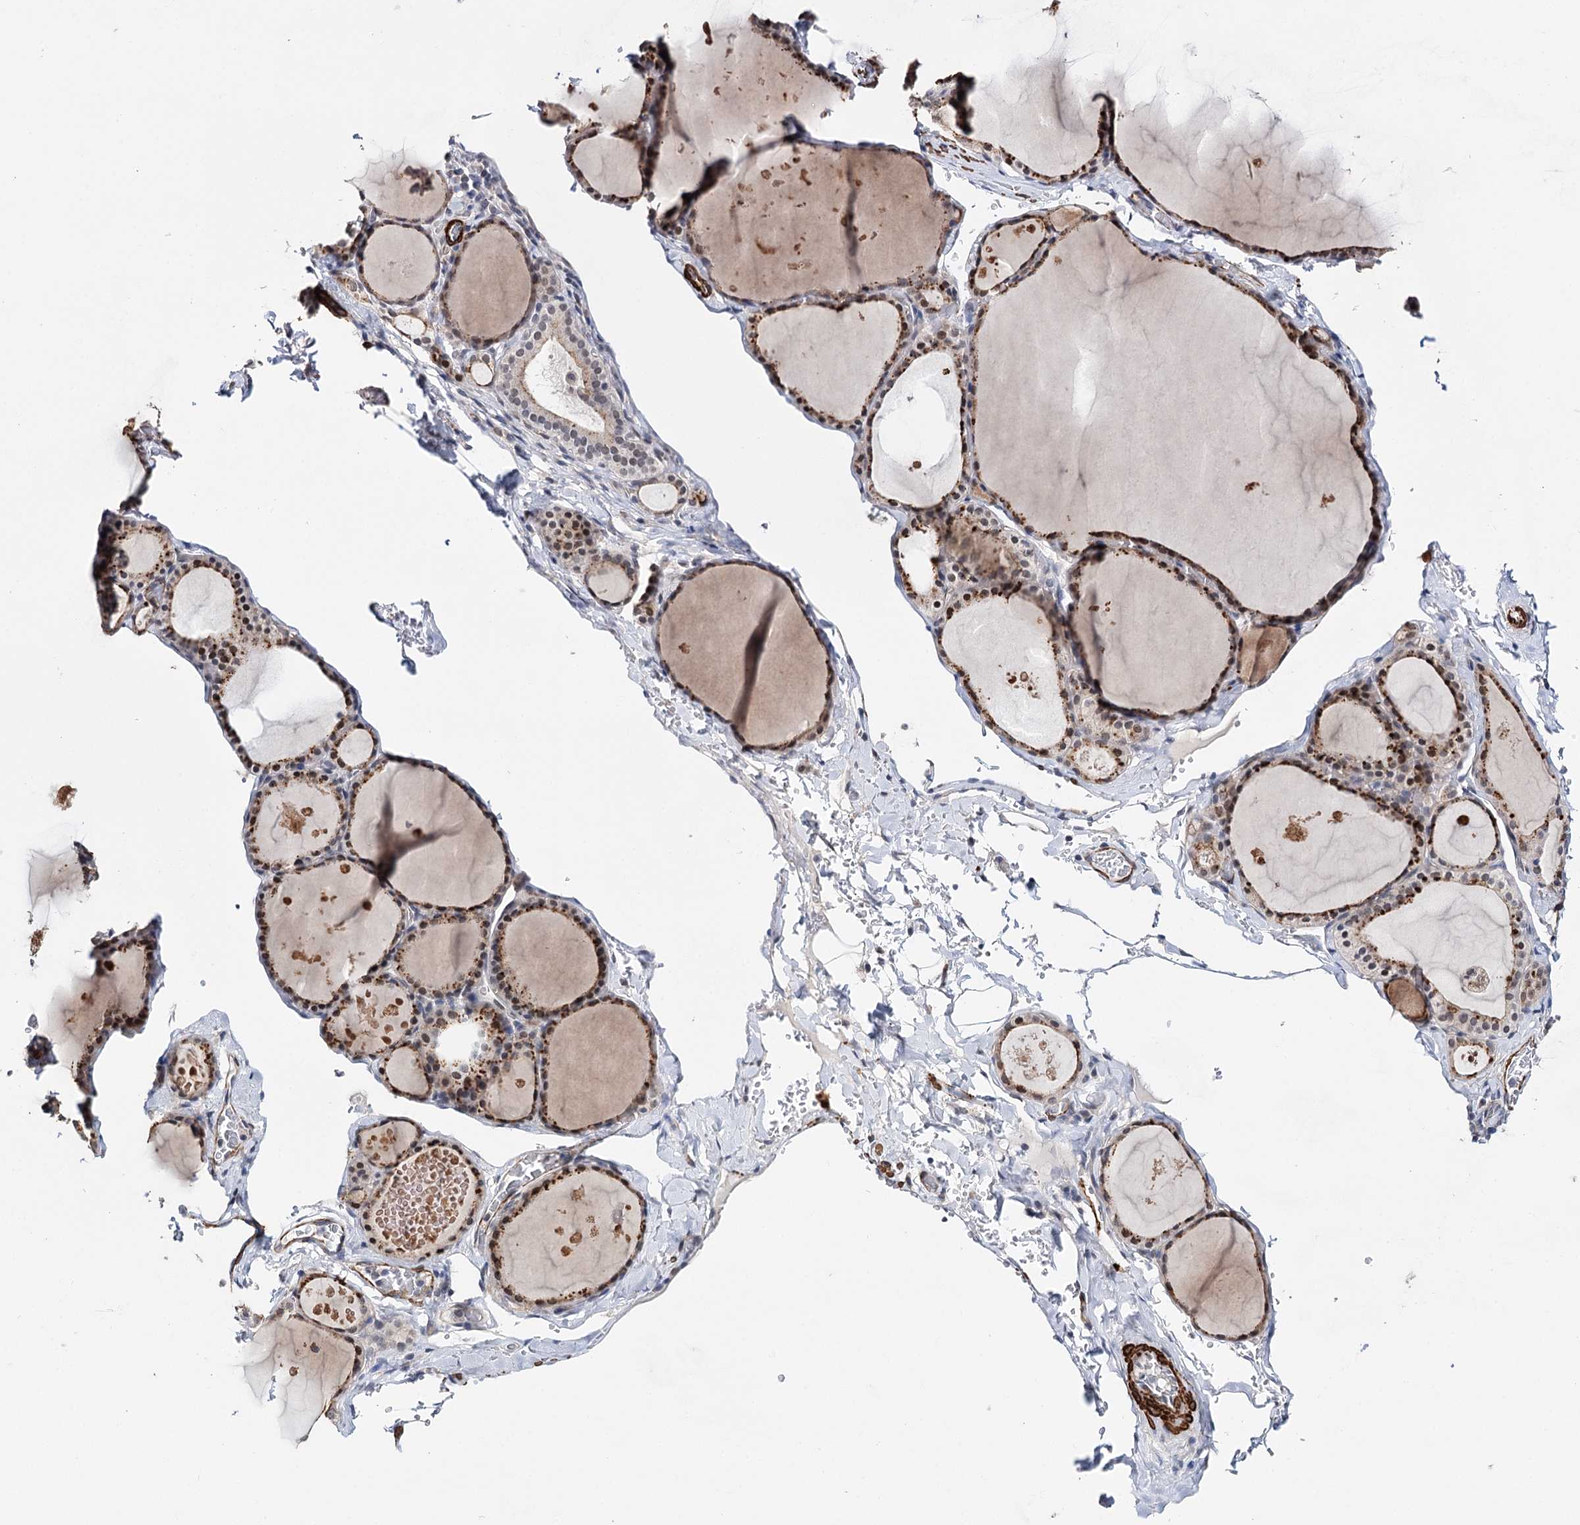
{"staining": {"intensity": "moderate", "quantity": ">75%", "location": "cytoplasmic/membranous"}, "tissue": "thyroid gland", "cell_type": "Glandular cells", "image_type": "normal", "snomed": [{"axis": "morphology", "description": "Normal tissue, NOS"}, {"axis": "topography", "description": "Thyroid gland"}], "caption": "Protein staining of benign thyroid gland displays moderate cytoplasmic/membranous positivity in approximately >75% of glandular cells. The staining was performed using DAB (3,3'-diaminobenzidine) to visualize the protein expression in brown, while the nuclei were stained in blue with hematoxylin (Magnification: 20x).", "gene": "CFAP46", "patient": {"sex": "male", "age": 56}}